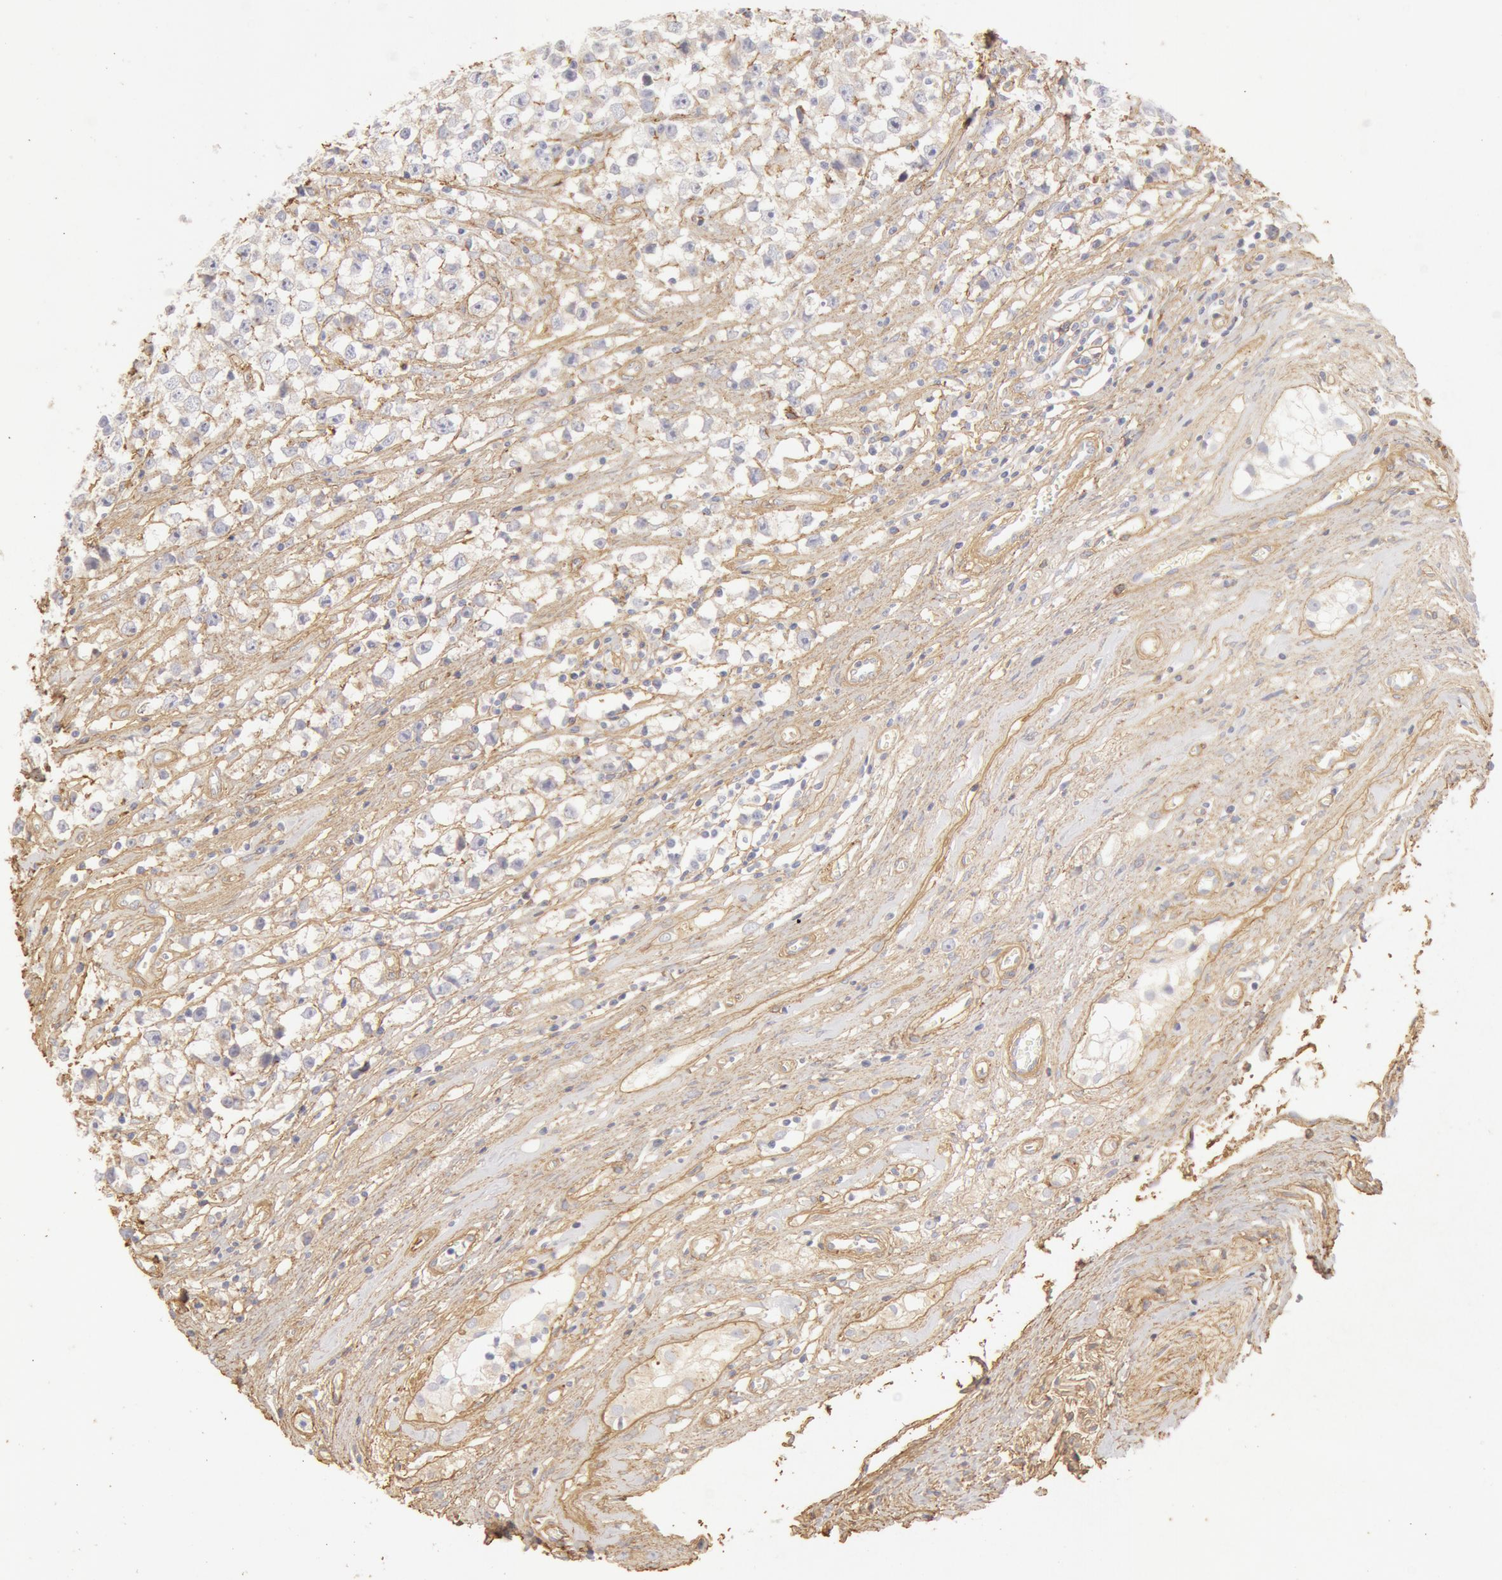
{"staining": {"intensity": "negative", "quantity": "none", "location": "none"}, "tissue": "testis cancer", "cell_type": "Tumor cells", "image_type": "cancer", "snomed": [{"axis": "morphology", "description": "Seminoma, NOS"}, {"axis": "topography", "description": "Testis"}], "caption": "Immunohistochemistry (IHC) histopathology image of neoplastic tissue: seminoma (testis) stained with DAB displays no significant protein expression in tumor cells.", "gene": "COL4A1", "patient": {"sex": "male", "age": 35}}